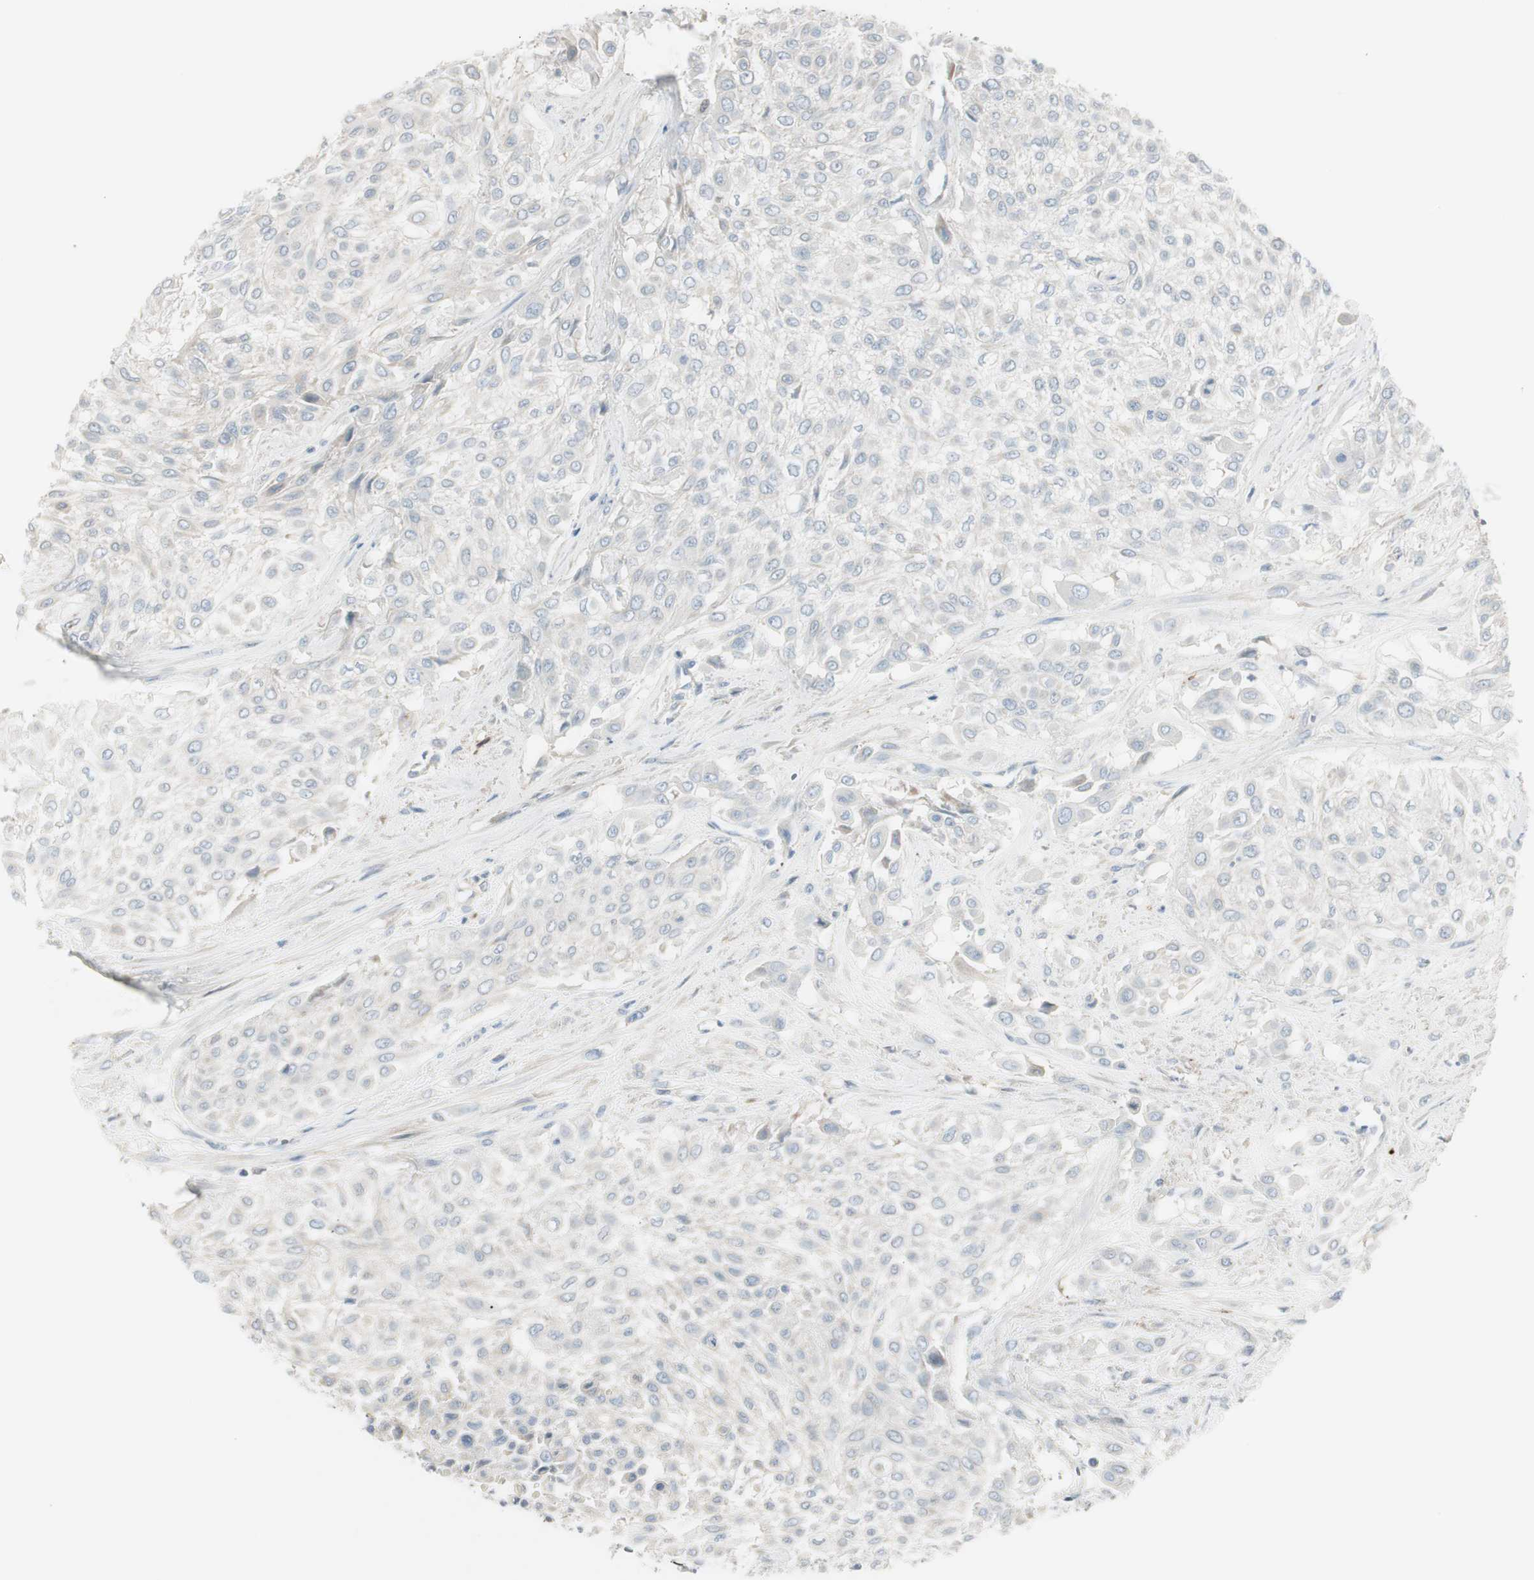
{"staining": {"intensity": "negative", "quantity": "none", "location": "none"}, "tissue": "urothelial cancer", "cell_type": "Tumor cells", "image_type": "cancer", "snomed": [{"axis": "morphology", "description": "Urothelial carcinoma, High grade"}, {"axis": "topography", "description": "Urinary bladder"}], "caption": "The photomicrograph reveals no staining of tumor cells in high-grade urothelial carcinoma.", "gene": "CACNA2D1", "patient": {"sex": "male", "age": 57}}